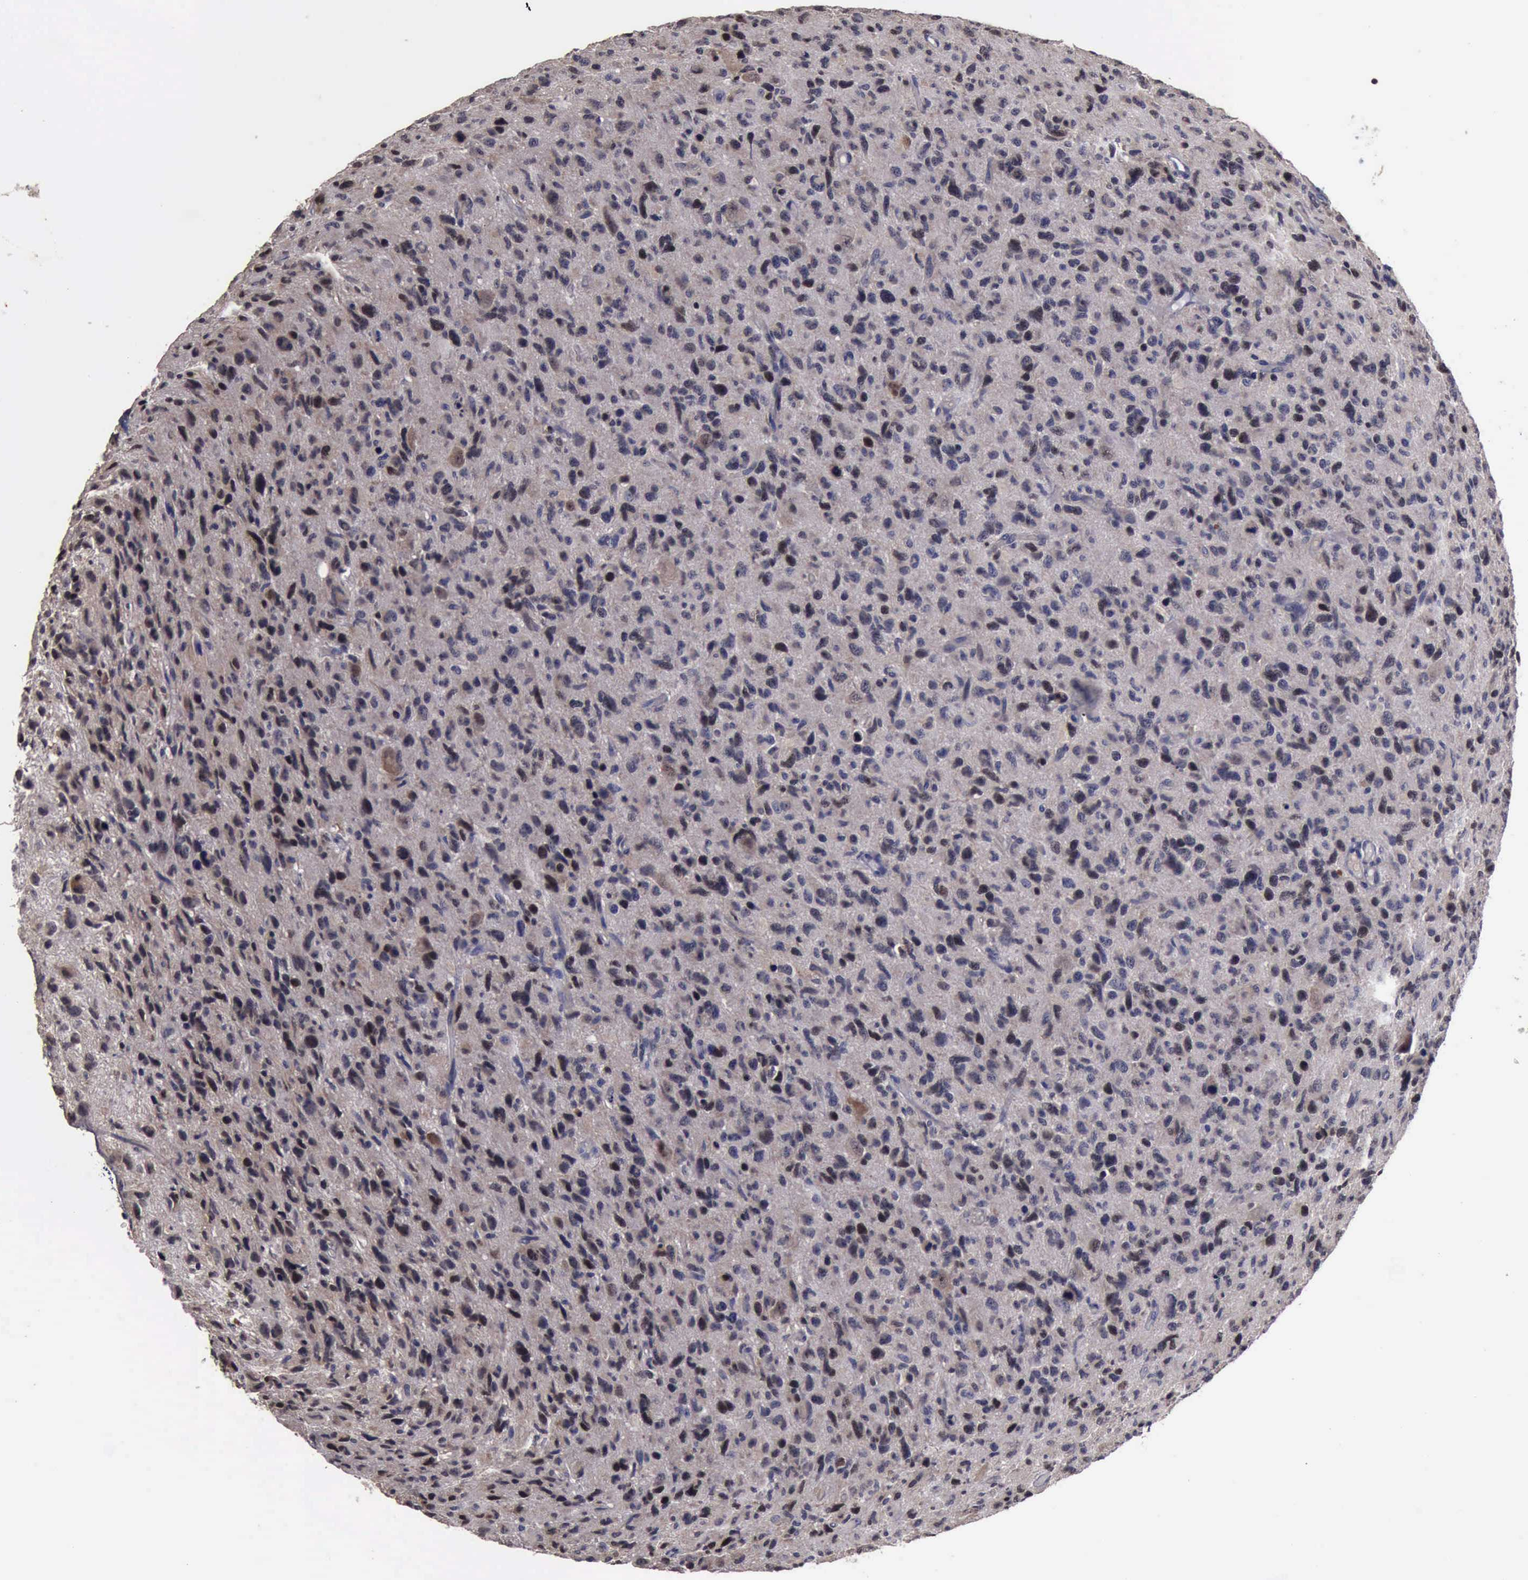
{"staining": {"intensity": "moderate", "quantity": "<25%", "location": "cytoplasmic/membranous"}, "tissue": "glioma", "cell_type": "Tumor cells", "image_type": "cancer", "snomed": [{"axis": "morphology", "description": "Glioma, malignant, High grade"}, {"axis": "topography", "description": "Brain"}], "caption": "Immunohistochemistry micrograph of neoplastic tissue: human glioma stained using immunohistochemistry demonstrates low levels of moderate protein expression localized specifically in the cytoplasmic/membranous of tumor cells, appearing as a cytoplasmic/membranous brown color.", "gene": "CRKL", "patient": {"sex": "female", "age": 60}}